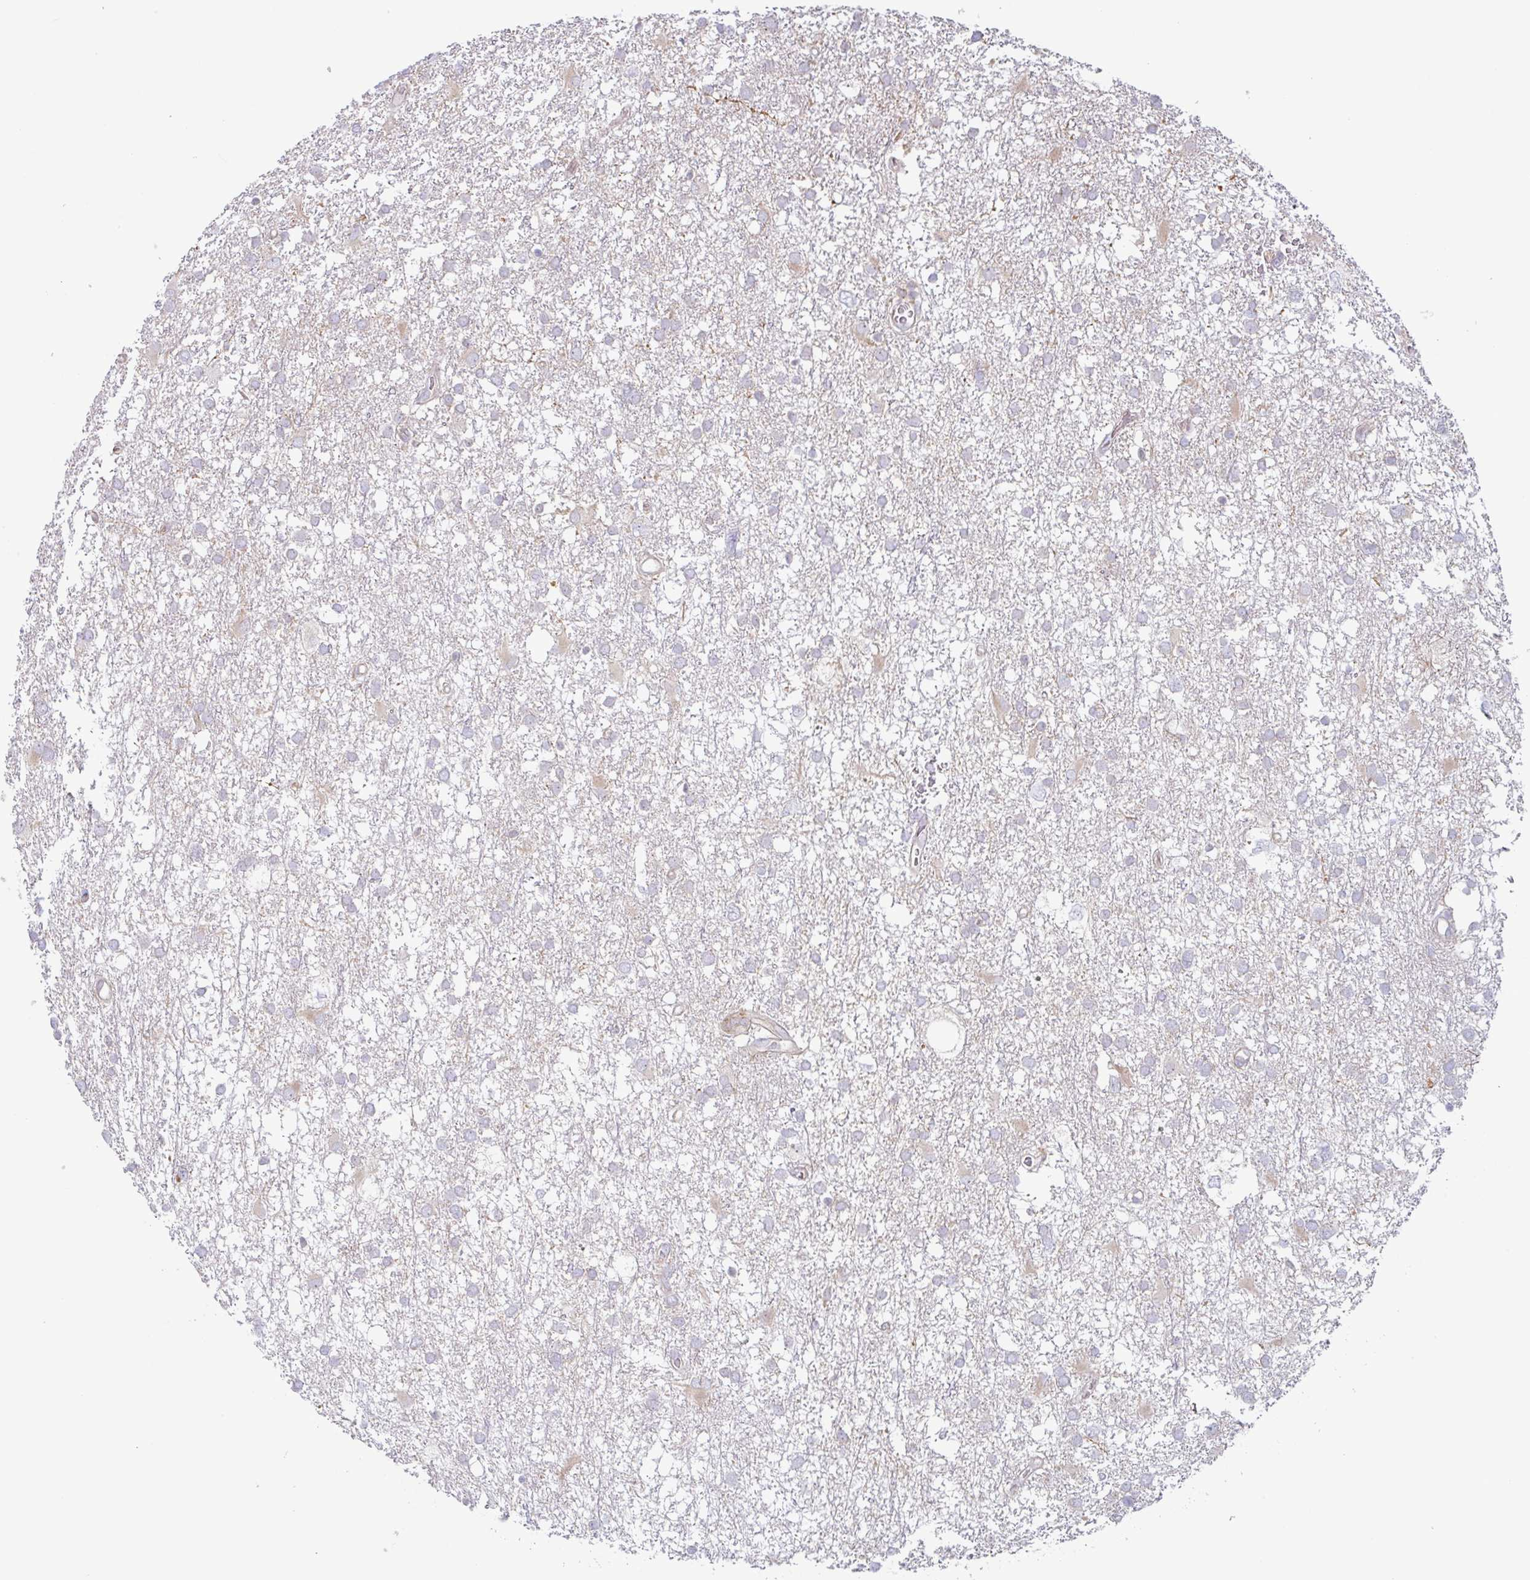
{"staining": {"intensity": "negative", "quantity": "none", "location": "none"}, "tissue": "glioma", "cell_type": "Tumor cells", "image_type": "cancer", "snomed": [{"axis": "morphology", "description": "Glioma, malignant, High grade"}, {"axis": "topography", "description": "Brain"}], "caption": "Immunohistochemical staining of glioma displays no significant positivity in tumor cells. Brightfield microscopy of IHC stained with DAB (brown) and hematoxylin (blue), captured at high magnification.", "gene": "RIT1", "patient": {"sex": "male", "age": 61}}